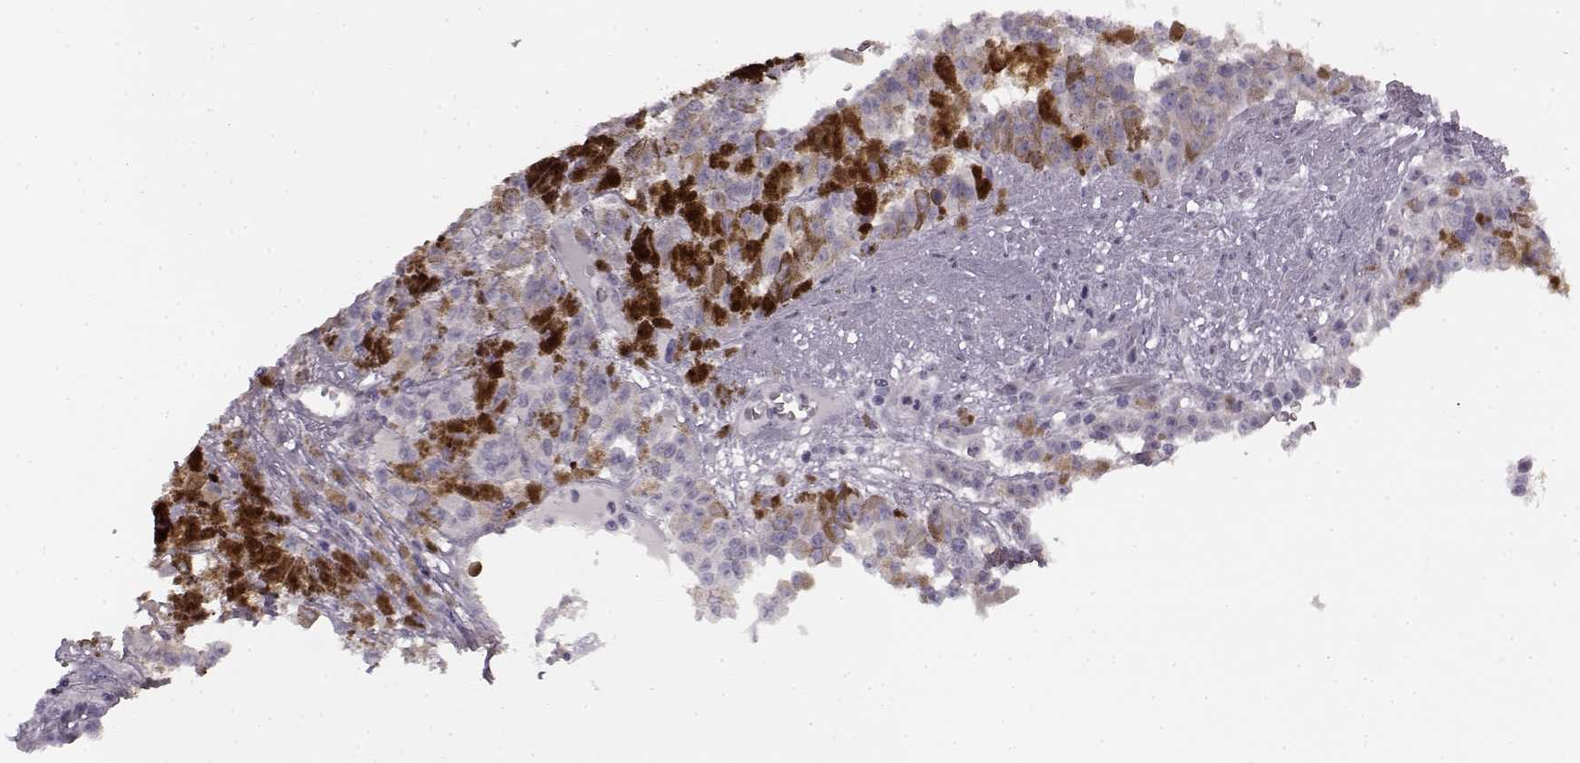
{"staining": {"intensity": "negative", "quantity": "none", "location": "none"}, "tissue": "melanoma", "cell_type": "Tumor cells", "image_type": "cancer", "snomed": [{"axis": "morphology", "description": "Malignant melanoma, NOS"}, {"axis": "topography", "description": "Skin"}], "caption": "Melanoma was stained to show a protein in brown. There is no significant expression in tumor cells.", "gene": "SEMG2", "patient": {"sex": "female", "age": 58}}